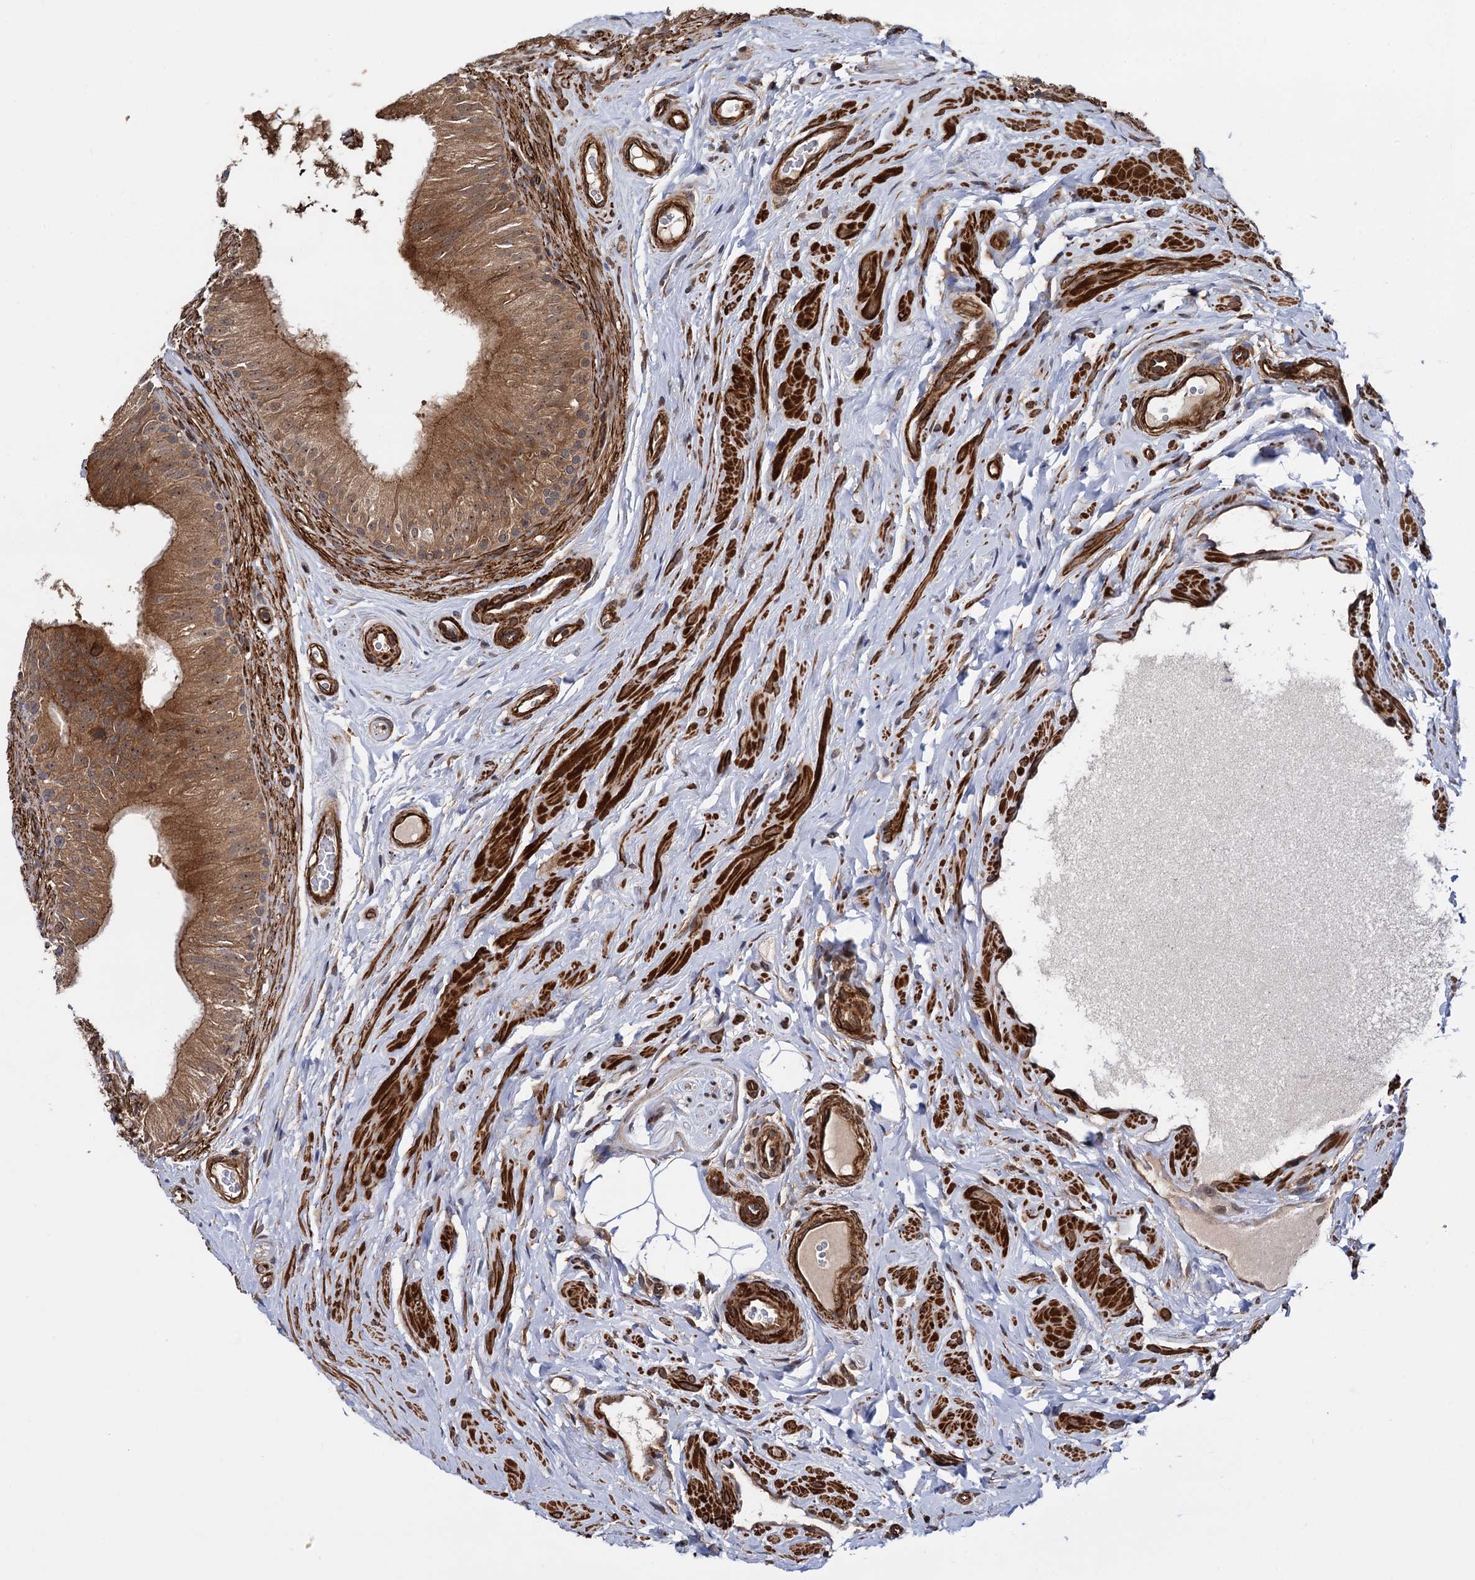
{"staining": {"intensity": "moderate", "quantity": ">75%", "location": "cytoplasmic/membranous"}, "tissue": "epididymis", "cell_type": "Glandular cells", "image_type": "normal", "snomed": [{"axis": "morphology", "description": "Normal tissue, NOS"}, {"axis": "topography", "description": "Epididymis"}], "caption": "This is an image of immunohistochemistry staining of unremarkable epididymis, which shows moderate positivity in the cytoplasmic/membranous of glandular cells.", "gene": "ATP8B4", "patient": {"sex": "male", "age": 46}}